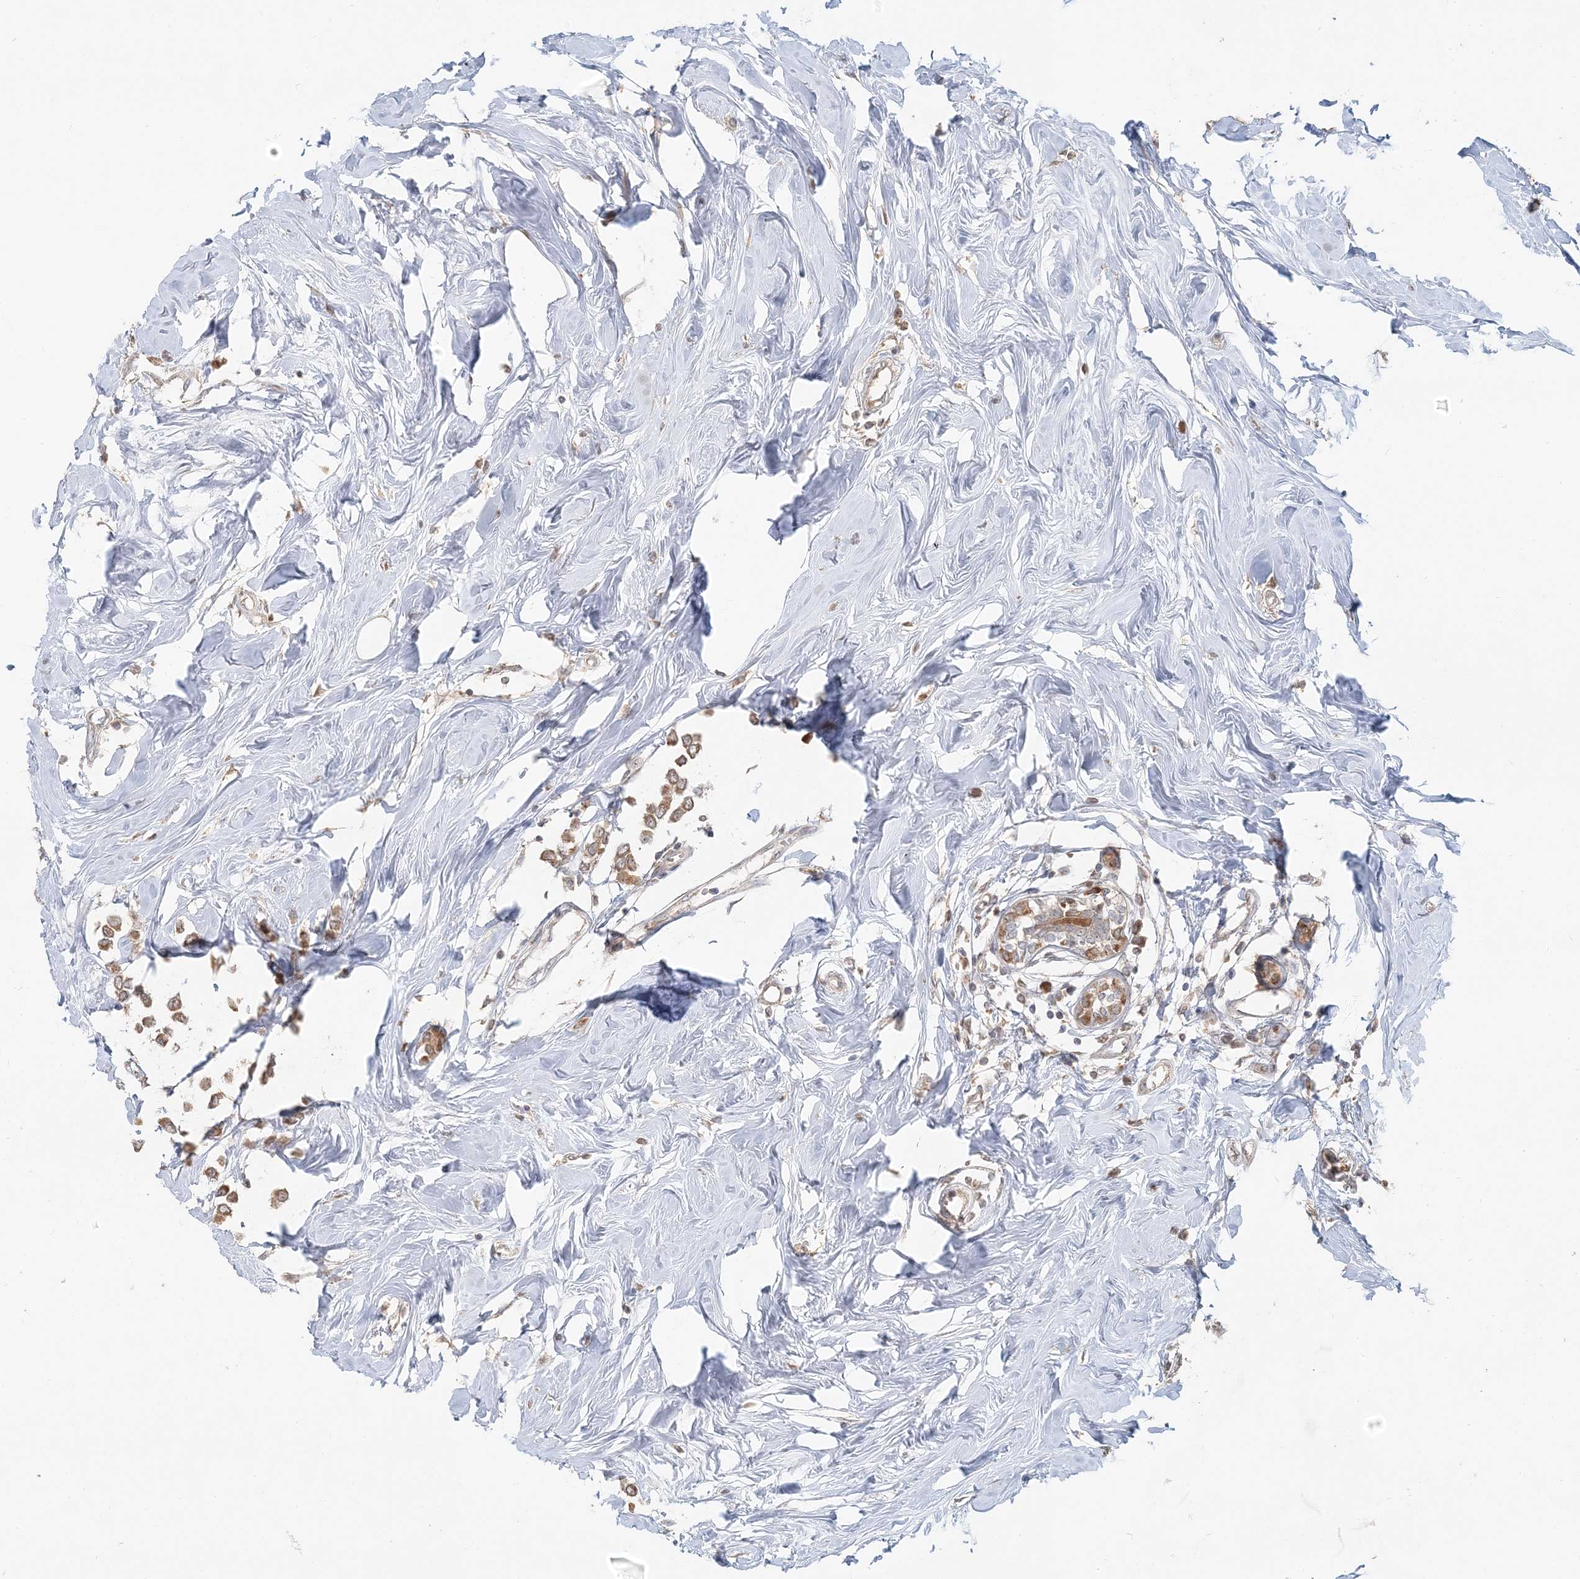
{"staining": {"intensity": "moderate", "quantity": ">75%", "location": "cytoplasmic/membranous"}, "tissue": "breast cancer", "cell_type": "Tumor cells", "image_type": "cancer", "snomed": [{"axis": "morphology", "description": "Lobular carcinoma"}, {"axis": "topography", "description": "Breast"}], "caption": "This is an image of immunohistochemistry staining of breast cancer, which shows moderate positivity in the cytoplasmic/membranous of tumor cells.", "gene": "RAB14", "patient": {"sex": "female", "age": 51}}